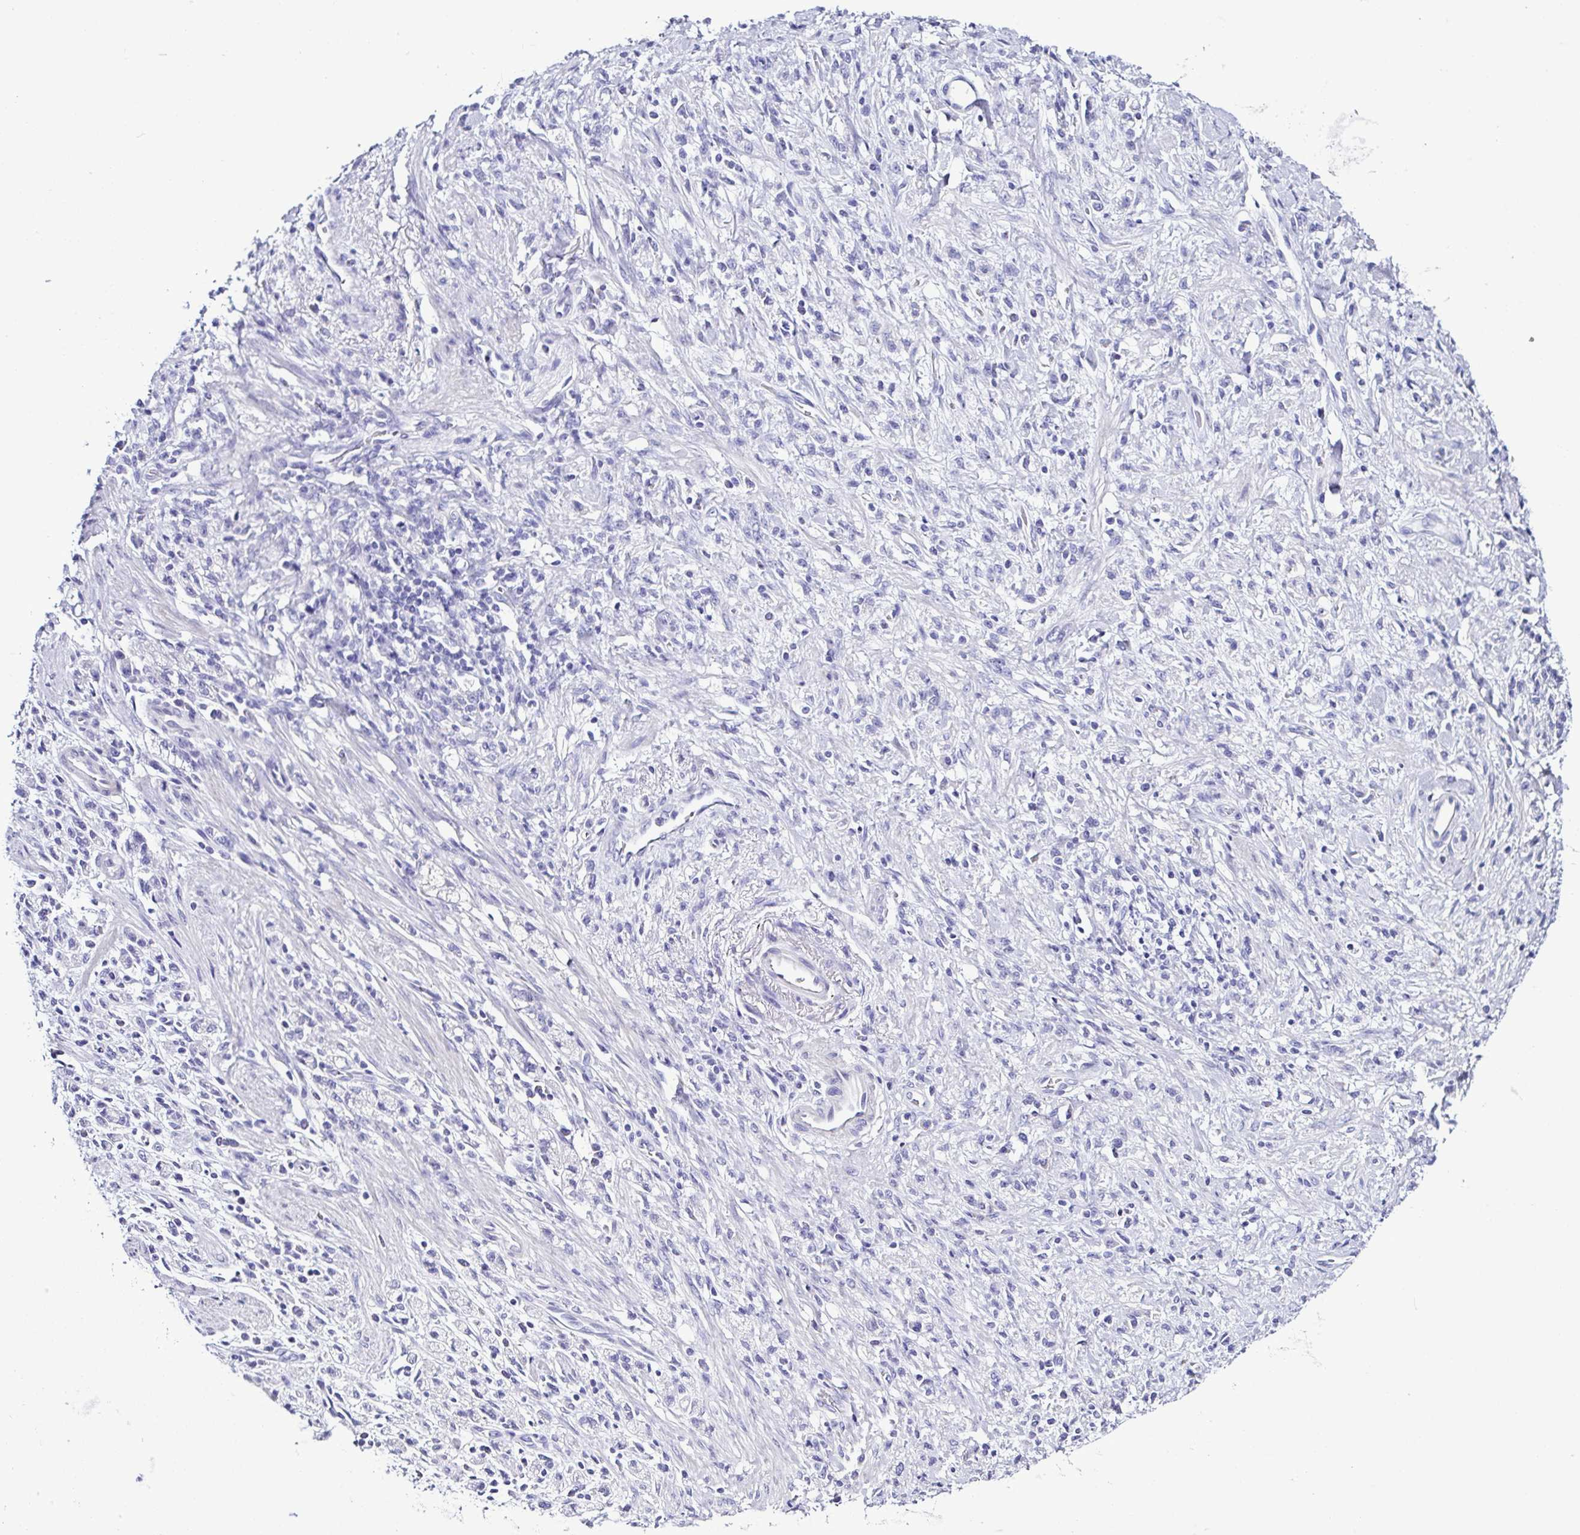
{"staining": {"intensity": "negative", "quantity": "none", "location": "none"}, "tissue": "stomach cancer", "cell_type": "Tumor cells", "image_type": "cancer", "snomed": [{"axis": "morphology", "description": "Adenocarcinoma, NOS"}, {"axis": "topography", "description": "Stomach"}], "caption": "Stomach cancer was stained to show a protein in brown. There is no significant positivity in tumor cells.", "gene": "SRL", "patient": {"sex": "male", "age": 77}}